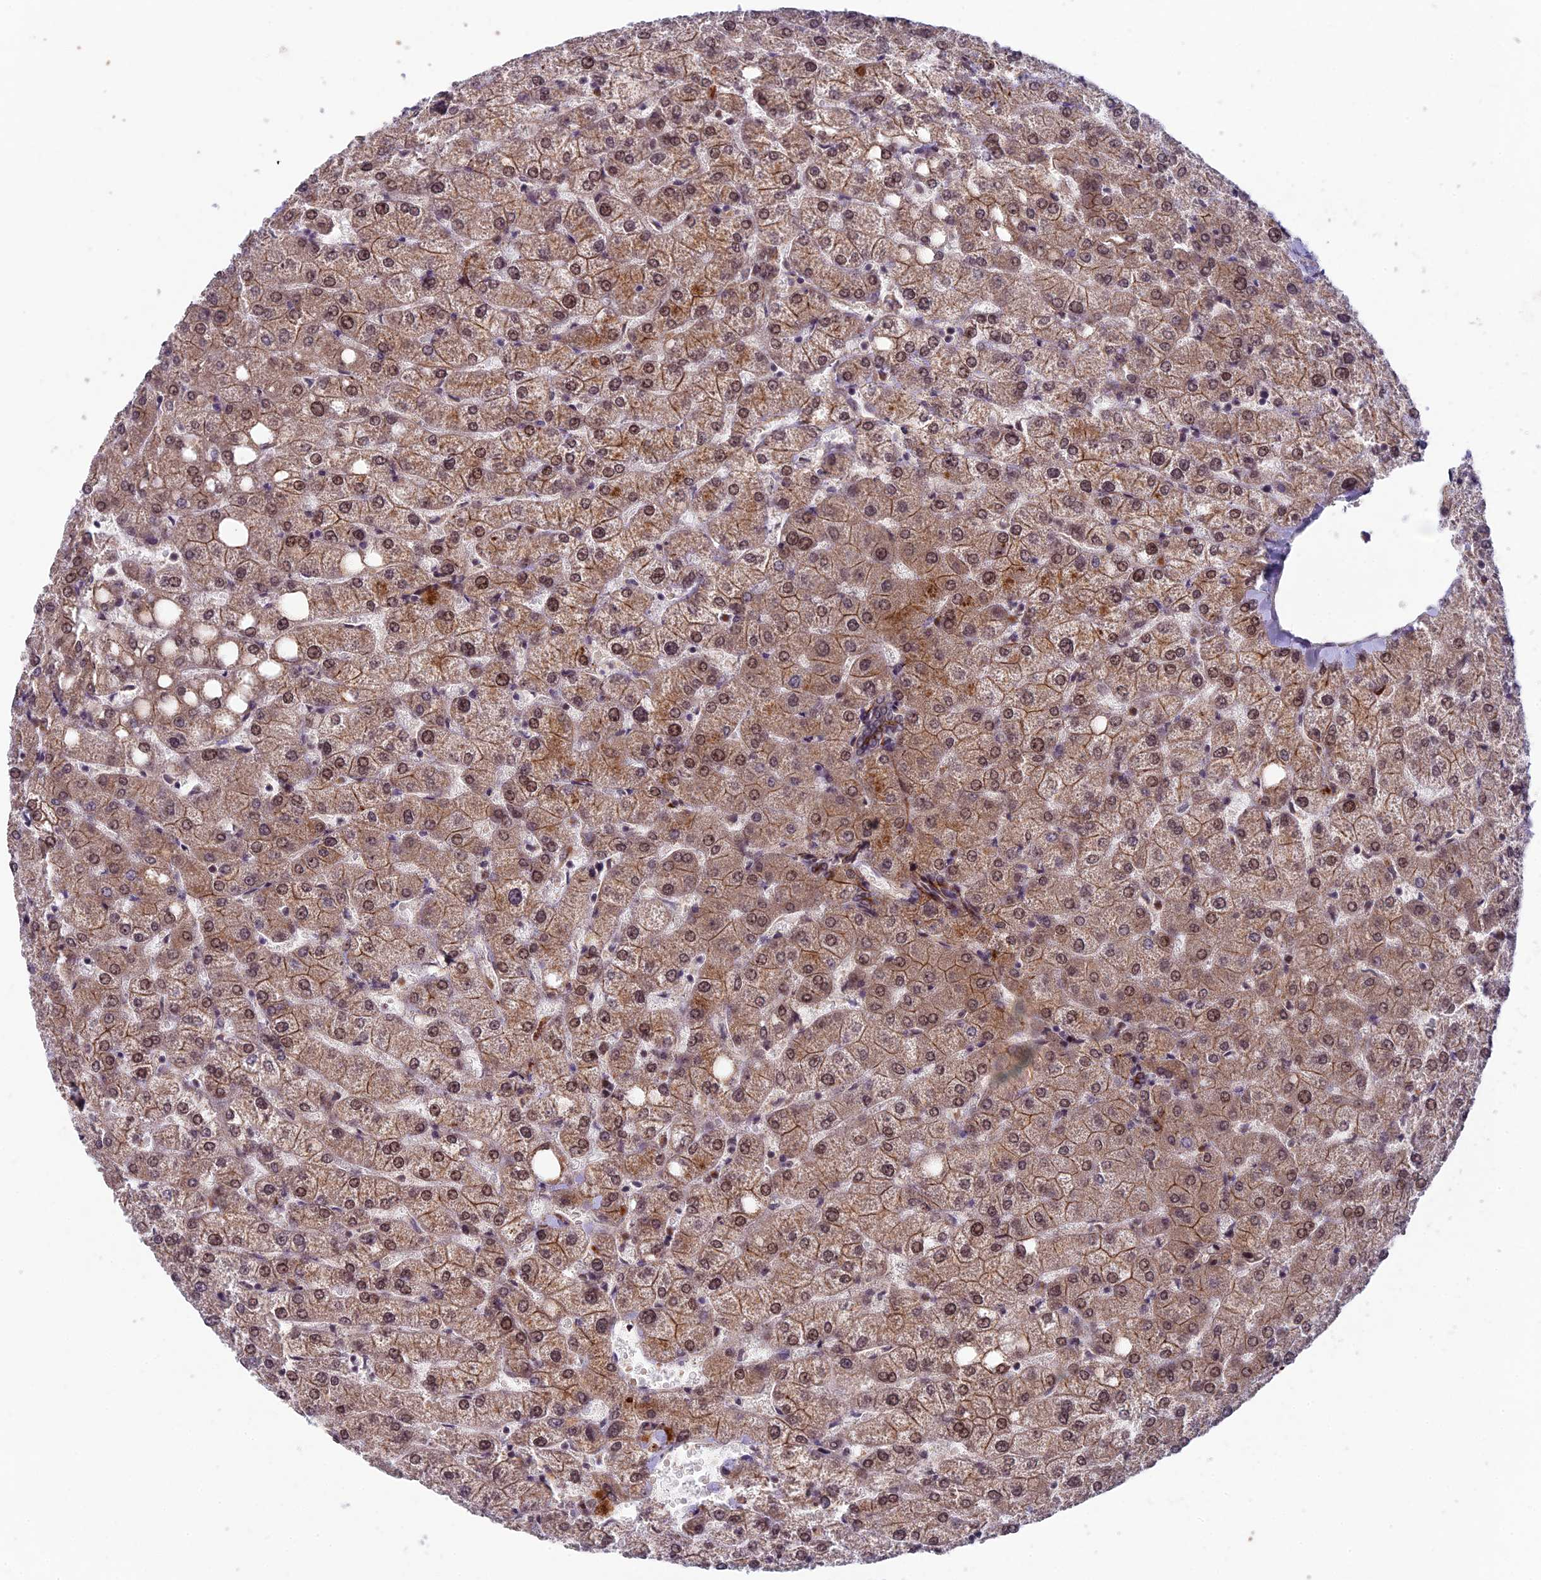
{"staining": {"intensity": "weak", "quantity": ">75%", "location": "cytoplasmic/membranous"}, "tissue": "liver", "cell_type": "Cholangiocytes", "image_type": "normal", "snomed": [{"axis": "morphology", "description": "Normal tissue, NOS"}, {"axis": "topography", "description": "Liver"}], "caption": "A micrograph of human liver stained for a protein demonstrates weak cytoplasmic/membranous brown staining in cholangiocytes. Using DAB (3,3'-diaminobenzidine) (brown) and hematoxylin (blue) stains, captured at high magnification using brightfield microscopy.", "gene": "SIPA1L3", "patient": {"sex": "female", "age": 54}}